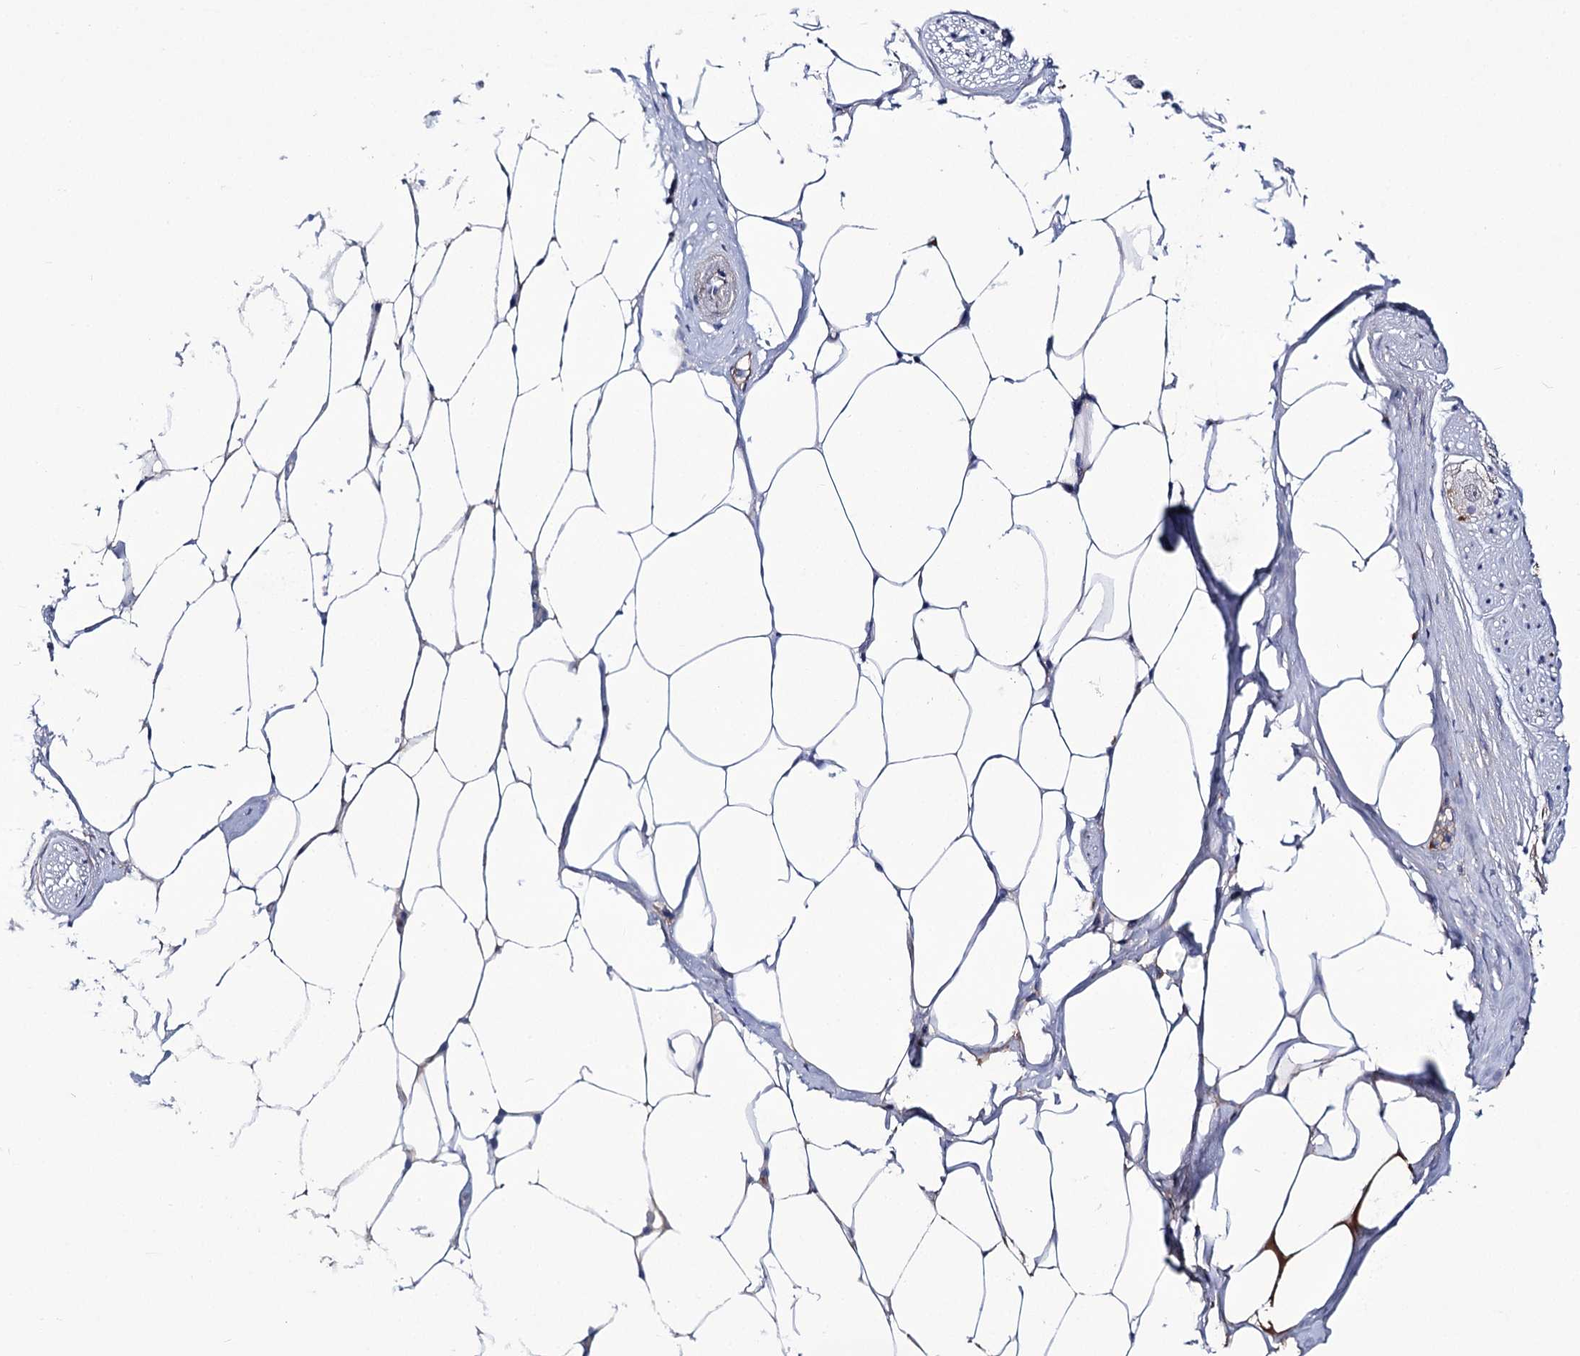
{"staining": {"intensity": "moderate", "quantity": "<25%", "location": "cytoplasmic/membranous"}, "tissue": "adipose tissue", "cell_type": "Adipocytes", "image_type": "normal", "snomed": [{"axis": "morphology", "description": "Normal tissue, NOS"}, {"axis": "morphology", "description": "Adenocarcinoma, Low grade"}, {"axis": "topography", "description": "Prostate"}, {"axis": "topography", "description": "Peripheral nerve tissue"}], "caption": "A brown stain labels moderate cytoplasmic/membranous staining of a protein in adipocytes of unremarkable adipose tissue.", "gene": "CEP164", "patient": {"sex": "male", "age": 63}}